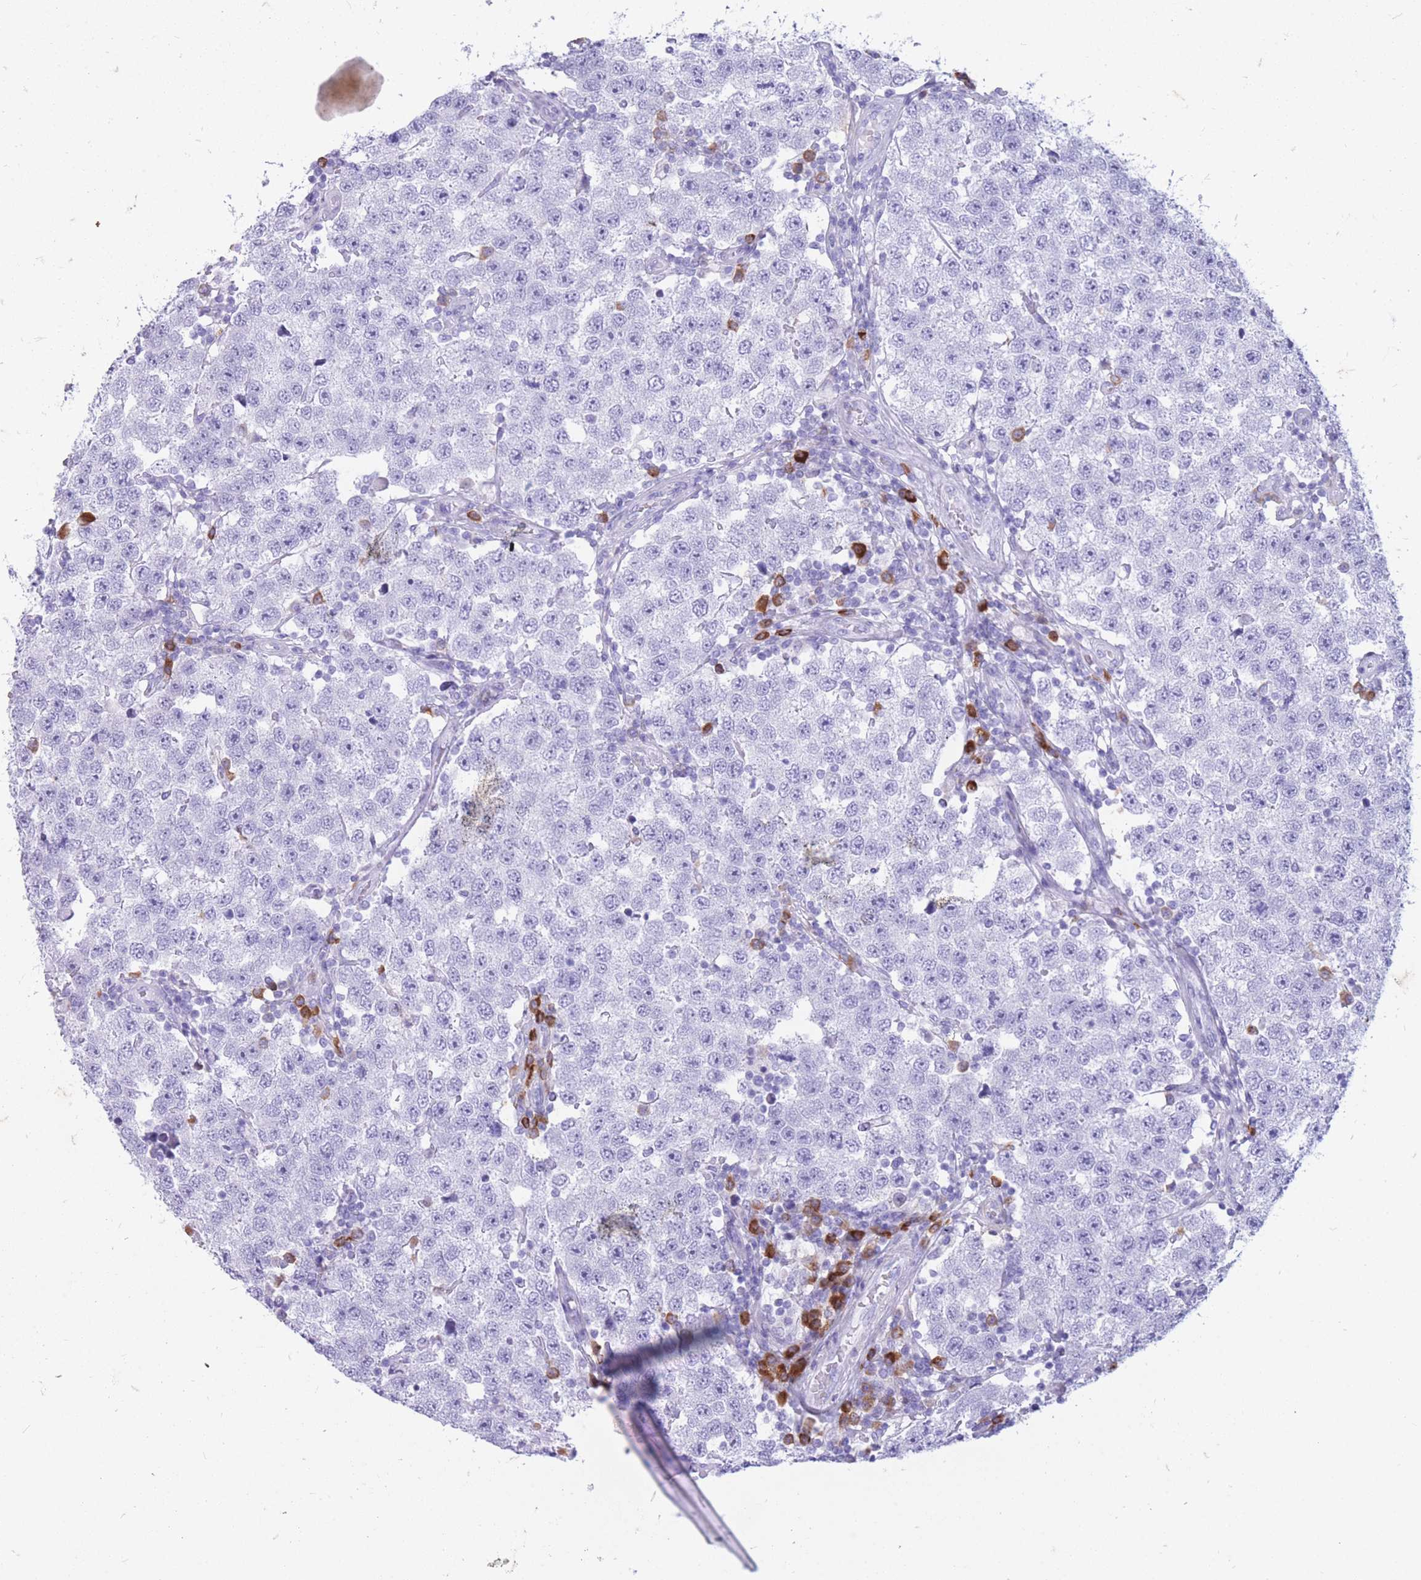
{"staining": {"intensity": "negative", "quantity": "none", "location": "none"}, "tissue": "testis cancer", "cell_type": "Tumor cells", "image_type": "cancer", "snomed": [{"axis": "morphology", "description": "Seminoma, NOS"}, {"axis": "topography", "description": "Testis"}], "caption": "IHC of human testis cancer (seminoma) demonstrates no positivity in tumor cells.", "gene": "ZFP37", "patient": {"sex": "male", "age": 34}}